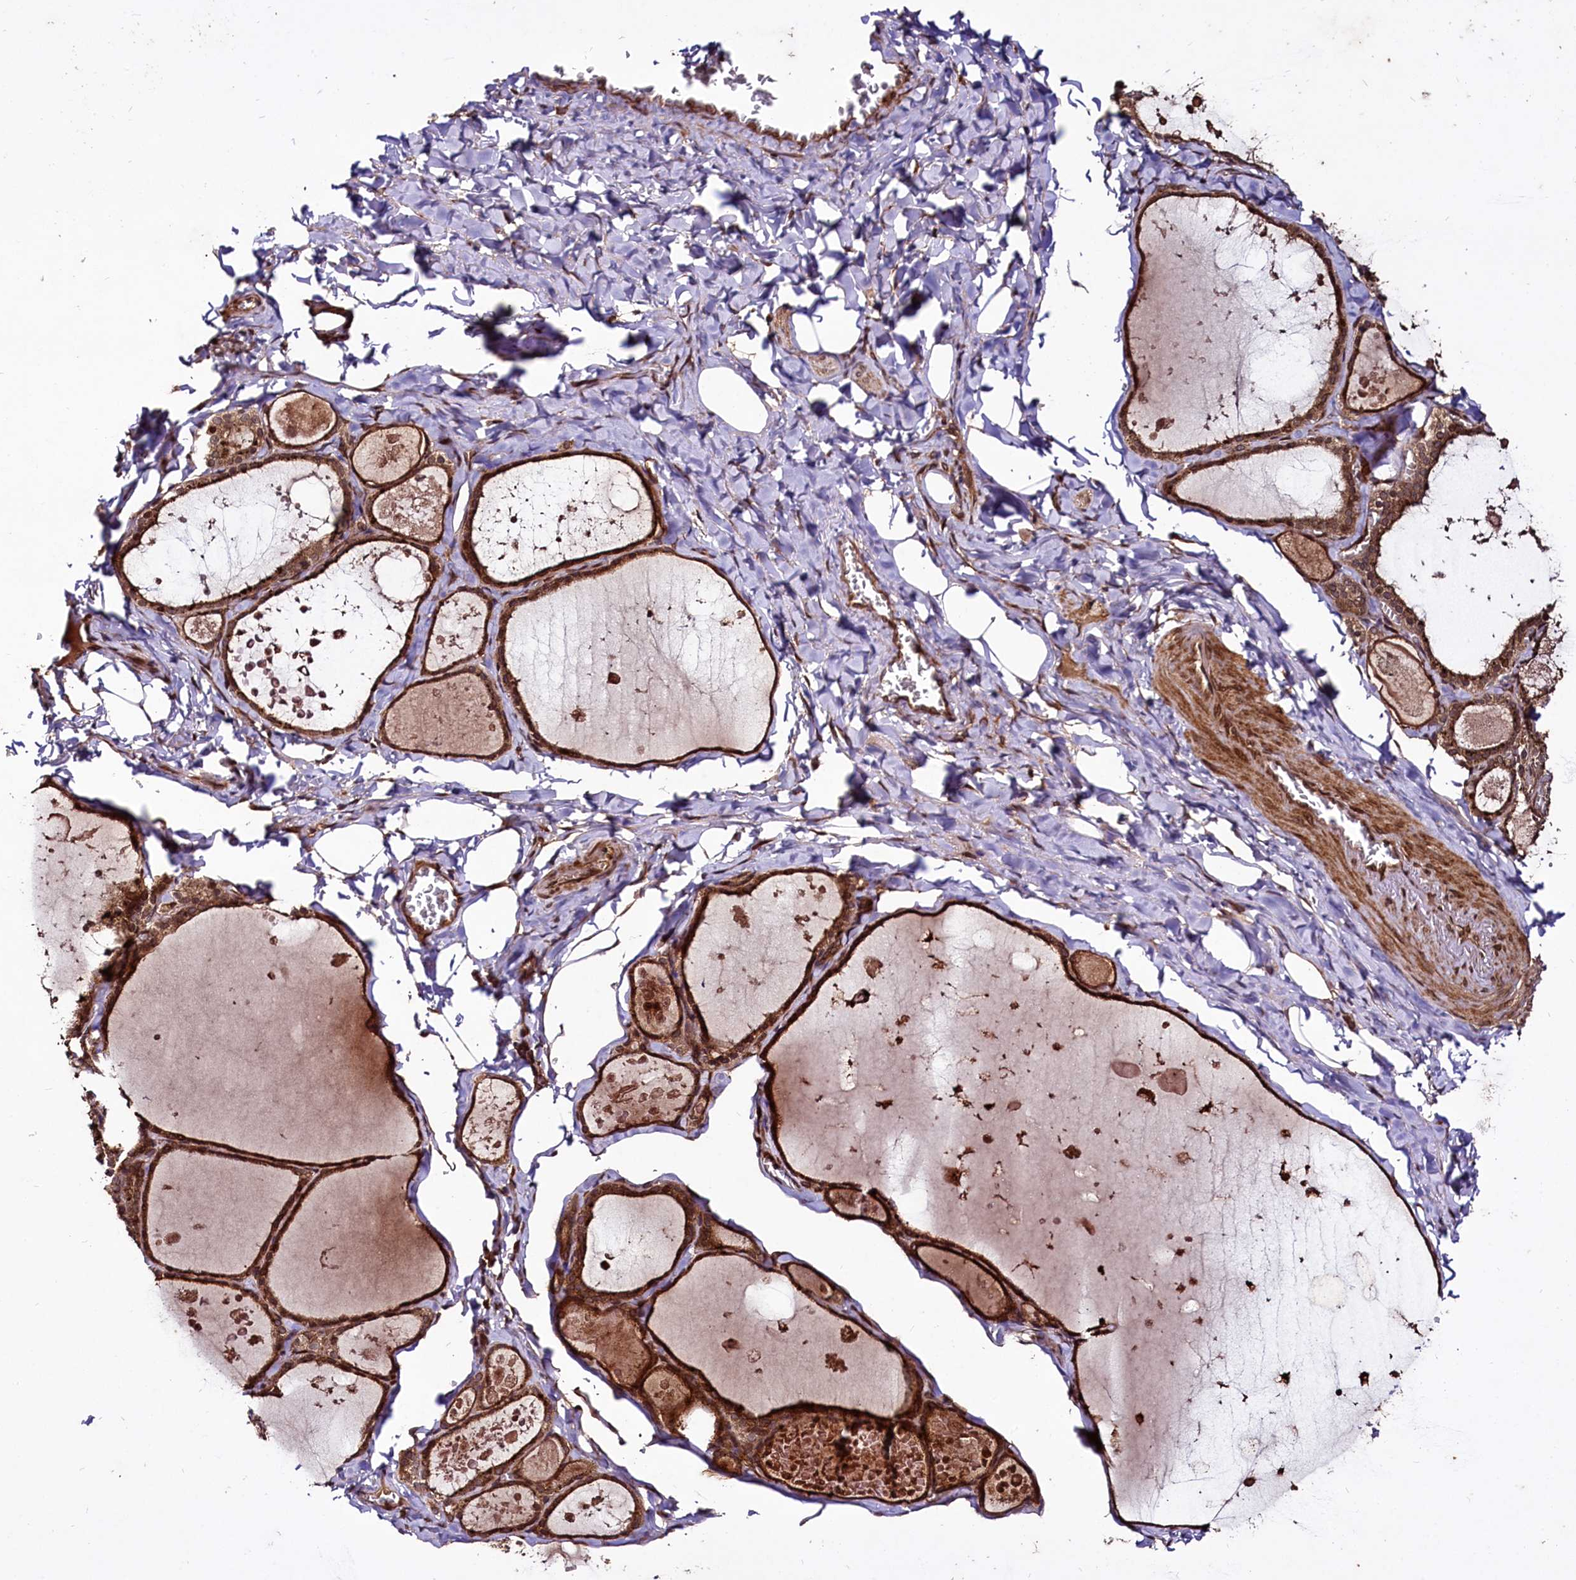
{"staining": {"intensity": "strong", "quantity": ">75%", "location": "cytoplasmic/membranous,nuclear"}, "tissue": "thyroid gland", "cell_type": "Glandular cells", "image_type": "normal", "snomed": [{"axis": "morphology", "description": "Normal tissue, NOS"}, {"axis": "topography", "description": "Thyroid gland"}], "caption": "Immunohistochemical staining of benign thyroid gland exhibits strong cytoplasmic/membranous,nuclear protein staining in approximately >75% of glandular cells.", "gene": "DCP1B", "patient": {"sex": "male", "age": 56}}